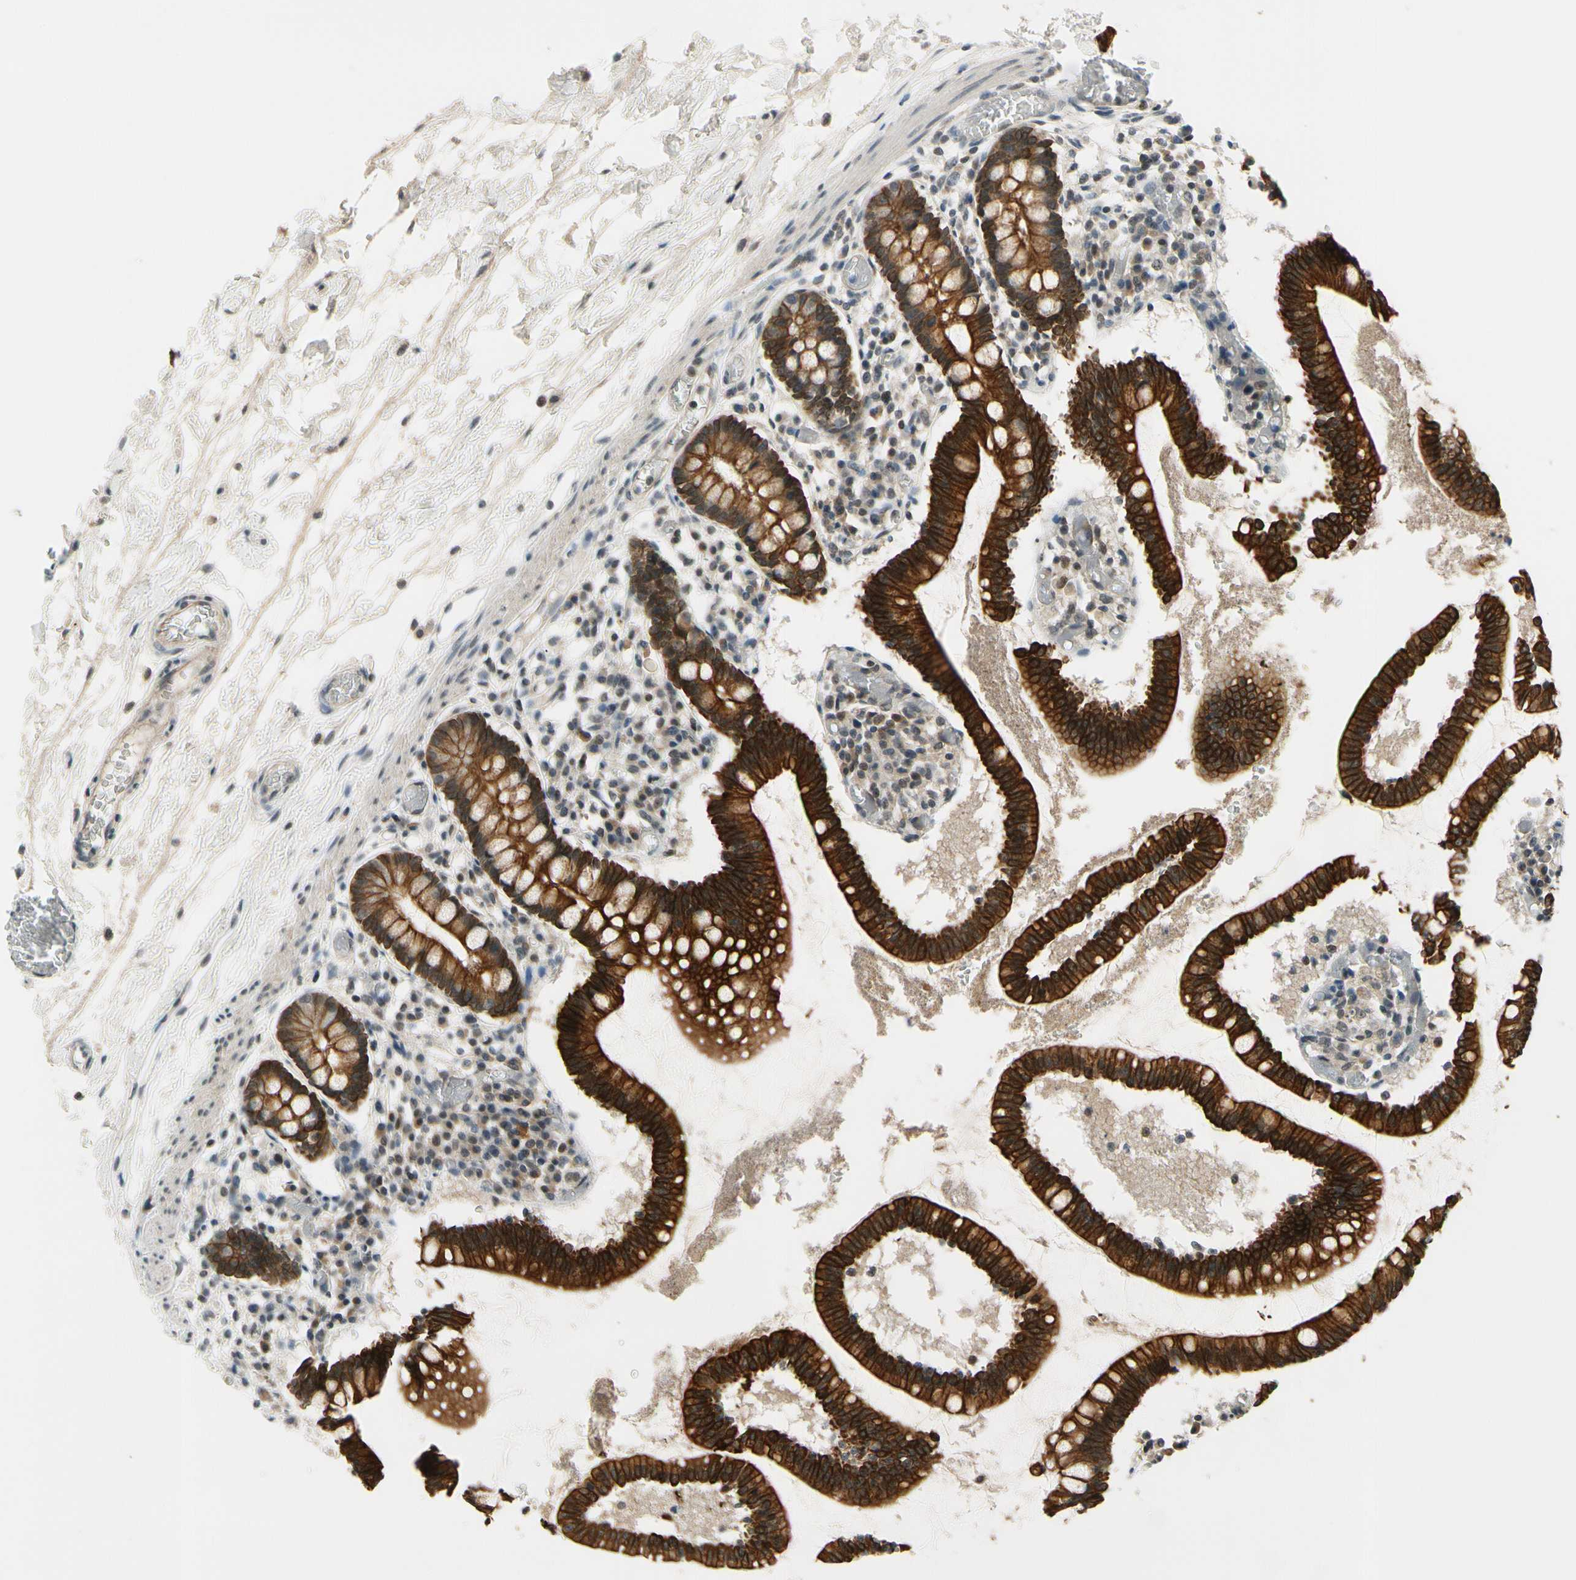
{"staining": {"intensity": "strong", "quantity": ">75%", "location": "cytoplasmic/membranous"}, "tissue": "small intestine", "cell_type": "Glandular cells", "image_type": "normal", "snomed": [{"axis": "morphology", "description": "Normal tissue, NOS"}, {"axis": "topography", "description": "Small intestine"}], "caption": "A photomicrograph of human small intestine stained for a protein exhibits strong cytoplasmic/membranous brown staining in glandular cells.", "gene": "TAF12", "patient": {"sex": "female", "age": 61}}